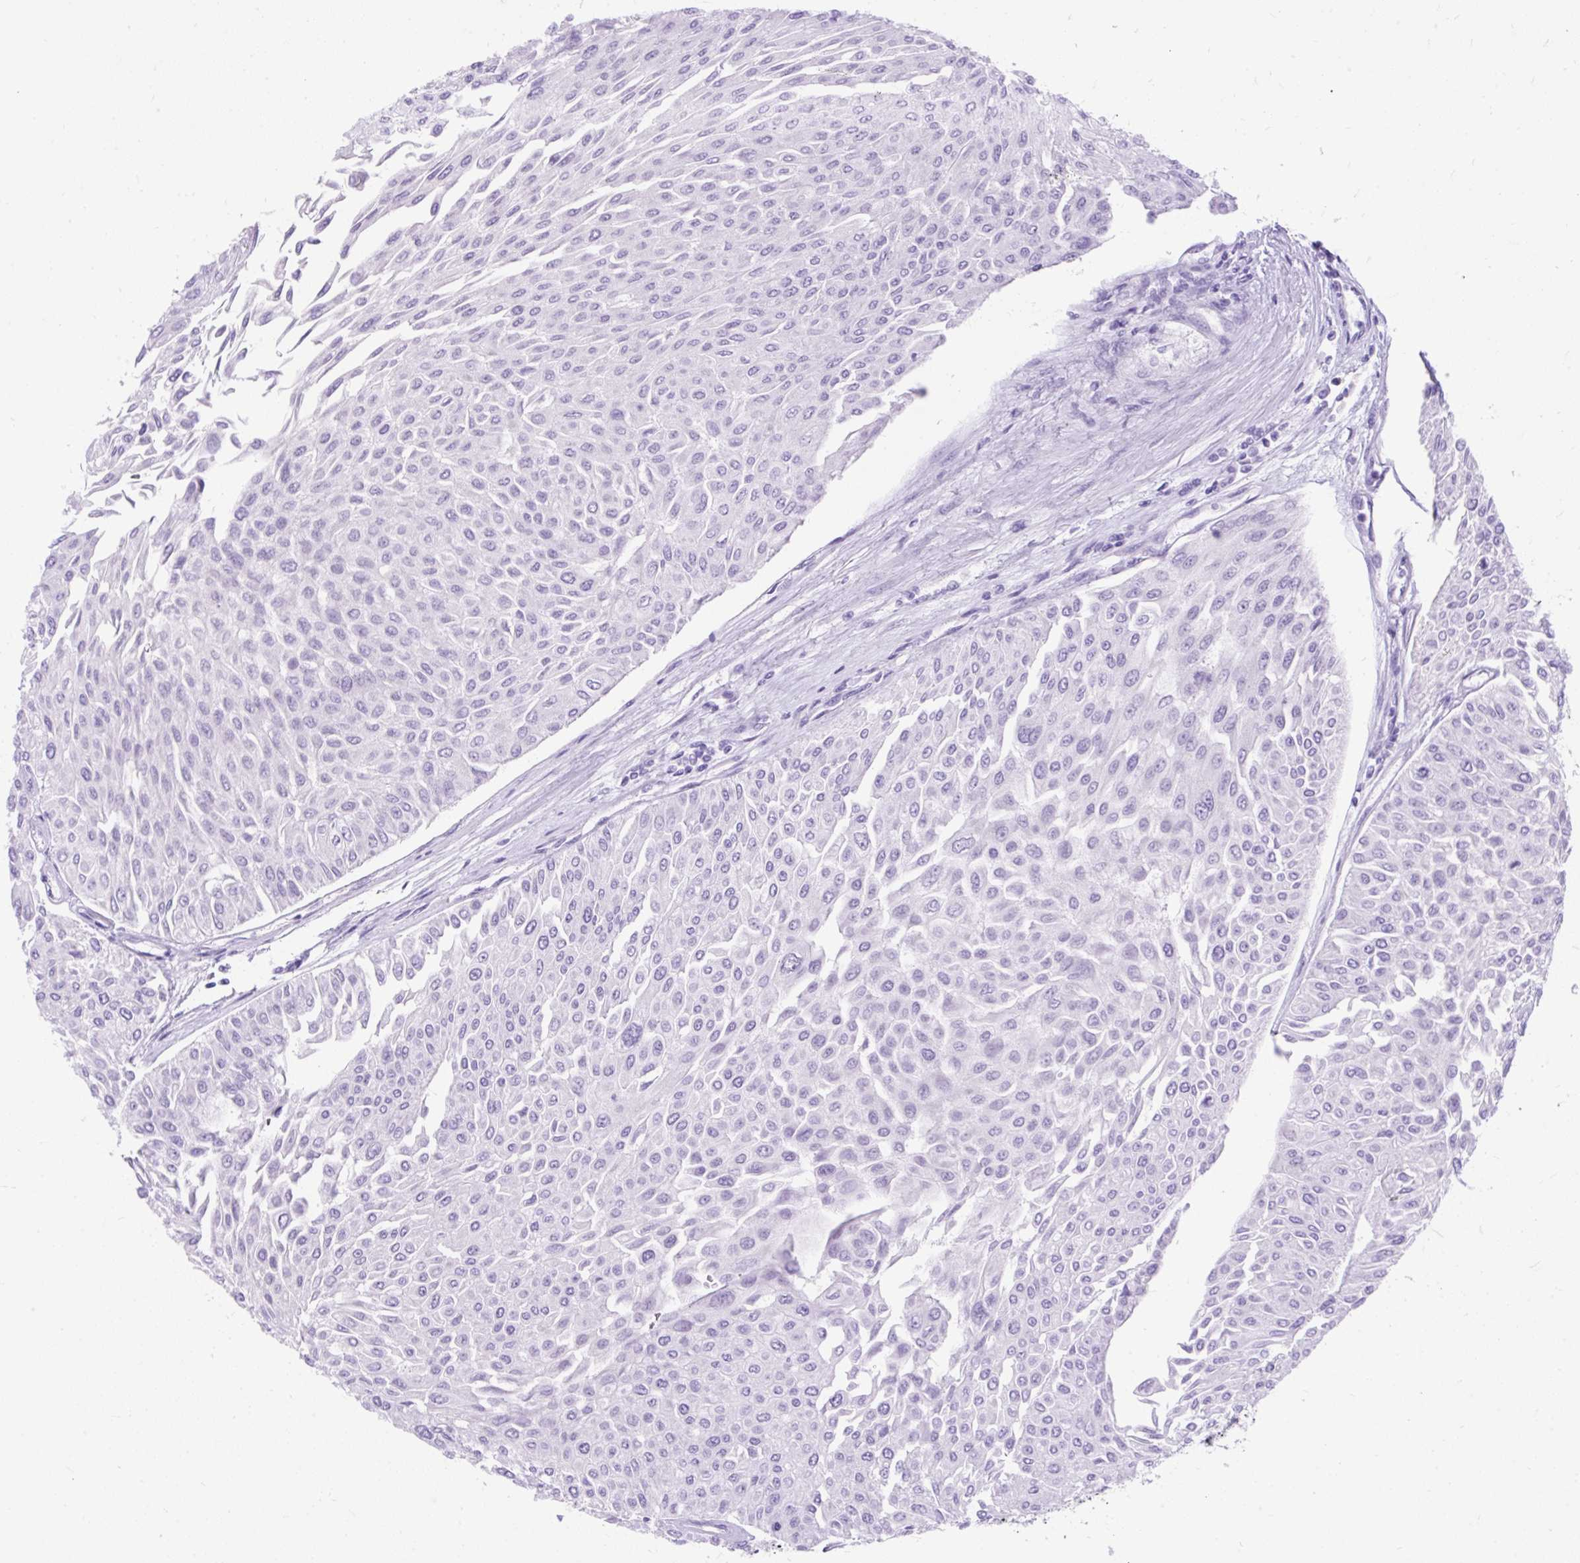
{"staining": {"intensity": "negative", "quantity": "none", "location": "none"}, "tissue": "urothelial cancer", "cell_type": "Tumor cells", "image_type": "cancer", "snomed": [{"axis": "morphology", "description": "Urothelial carcinoma, Low grade"}, {"axis": "topography", "description": "Urinary bladder"}], "caption": "This is an IHC histopathology image of urothelial cancer. There is no expression in tumor cells.", "gene": "SCGB1A1", "patient": {"sex": "male", "age": 67}}